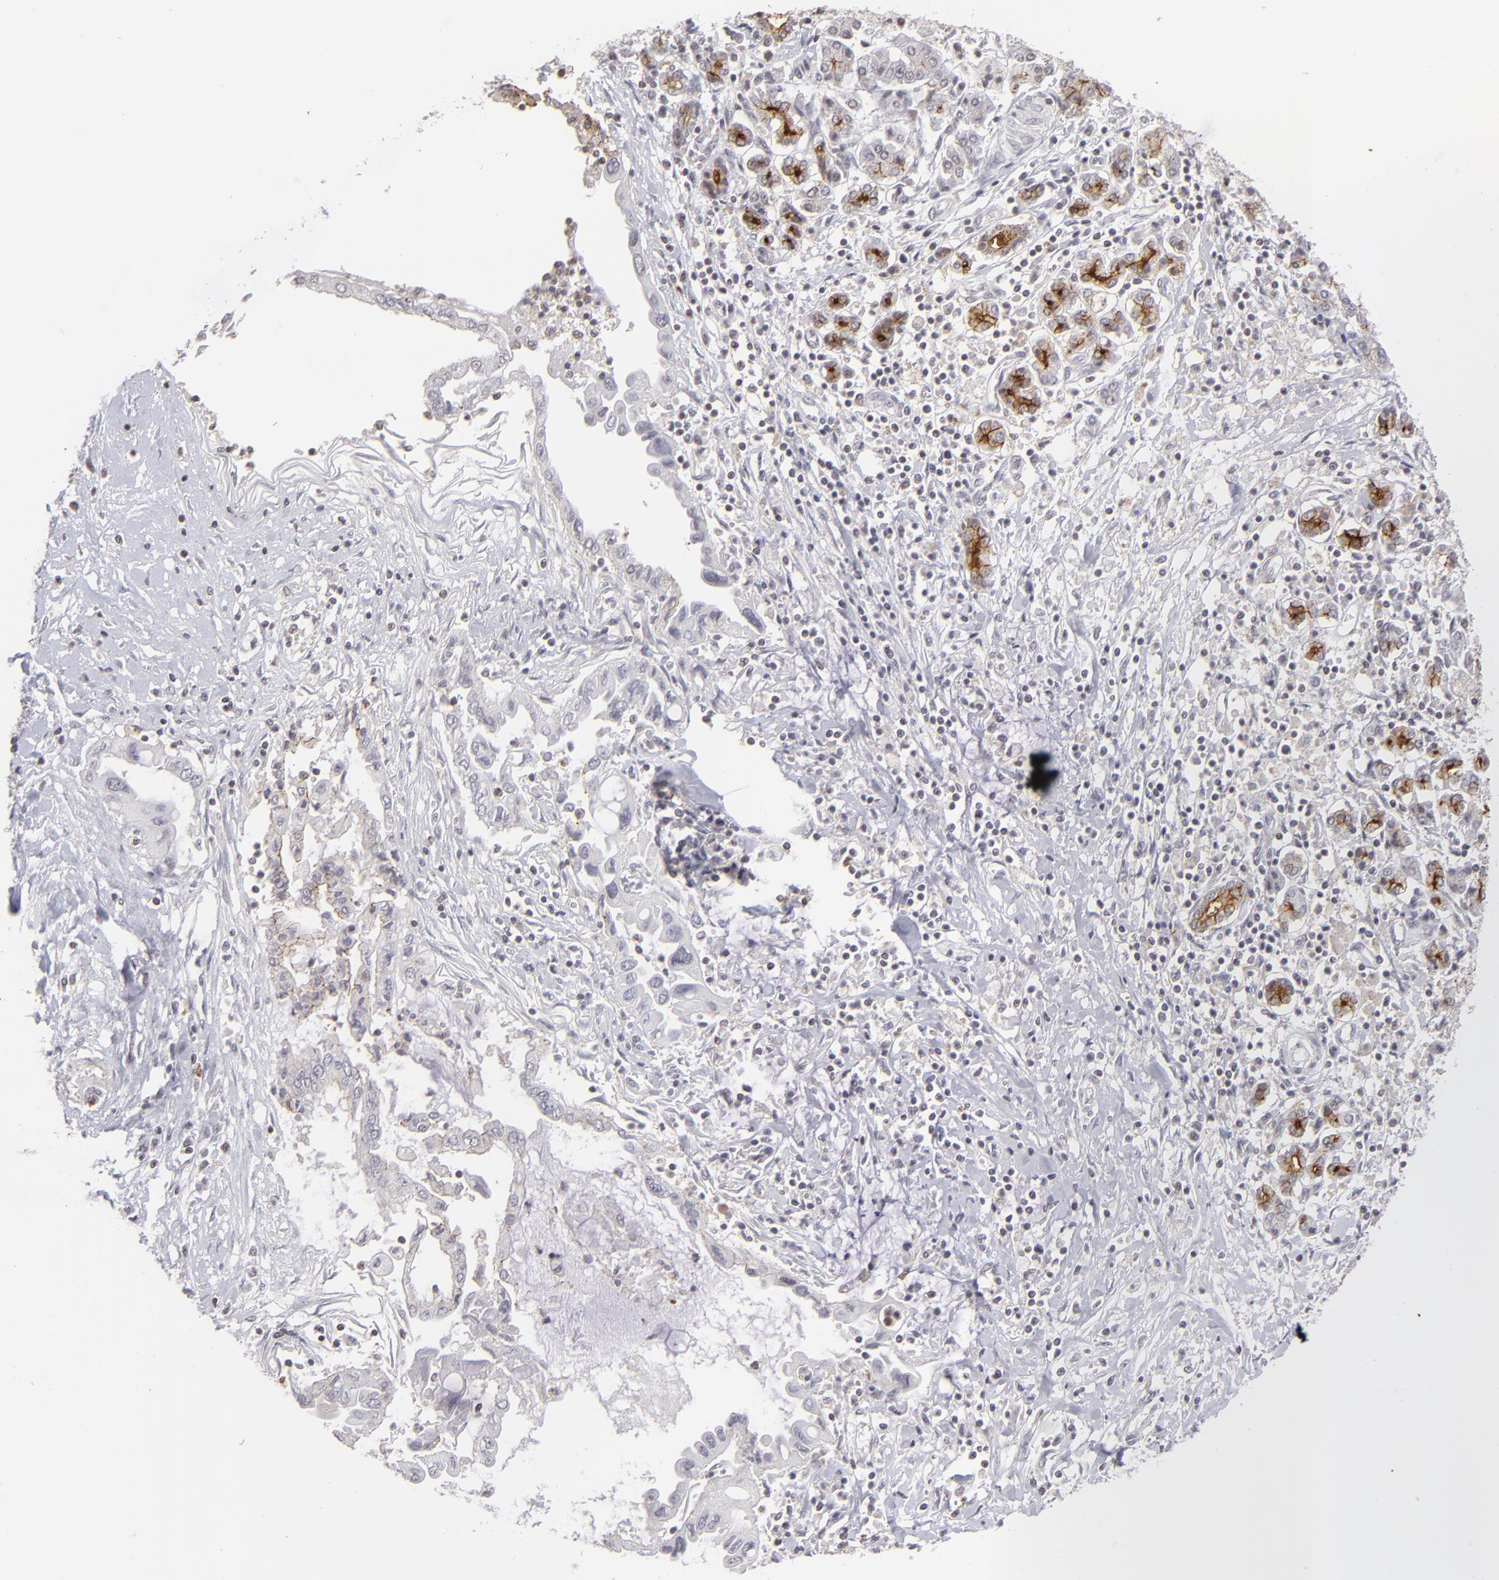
{"staining": {"intensity": "weak", "quantity": "<25%", "location": "cytoplasmic/membranous"}, "tissue": "pancreatic cancer", "cell_type": "Tumor cells", "image_type": "cancer", "snomed": [{"axis": "morphology", "description": "Adenocarcinoma, NOS"}, {"axis": "topography", "description": "Pancreas"}], "caption": "This is a micrograph of immunohistochemistry staining of adenocarcinoma (pancreatic), which shows no staining in tumor cells. Nuclei are stained in blue.", "gene": "CLDN2", "patient": {"sex": "female", "age": 57}}